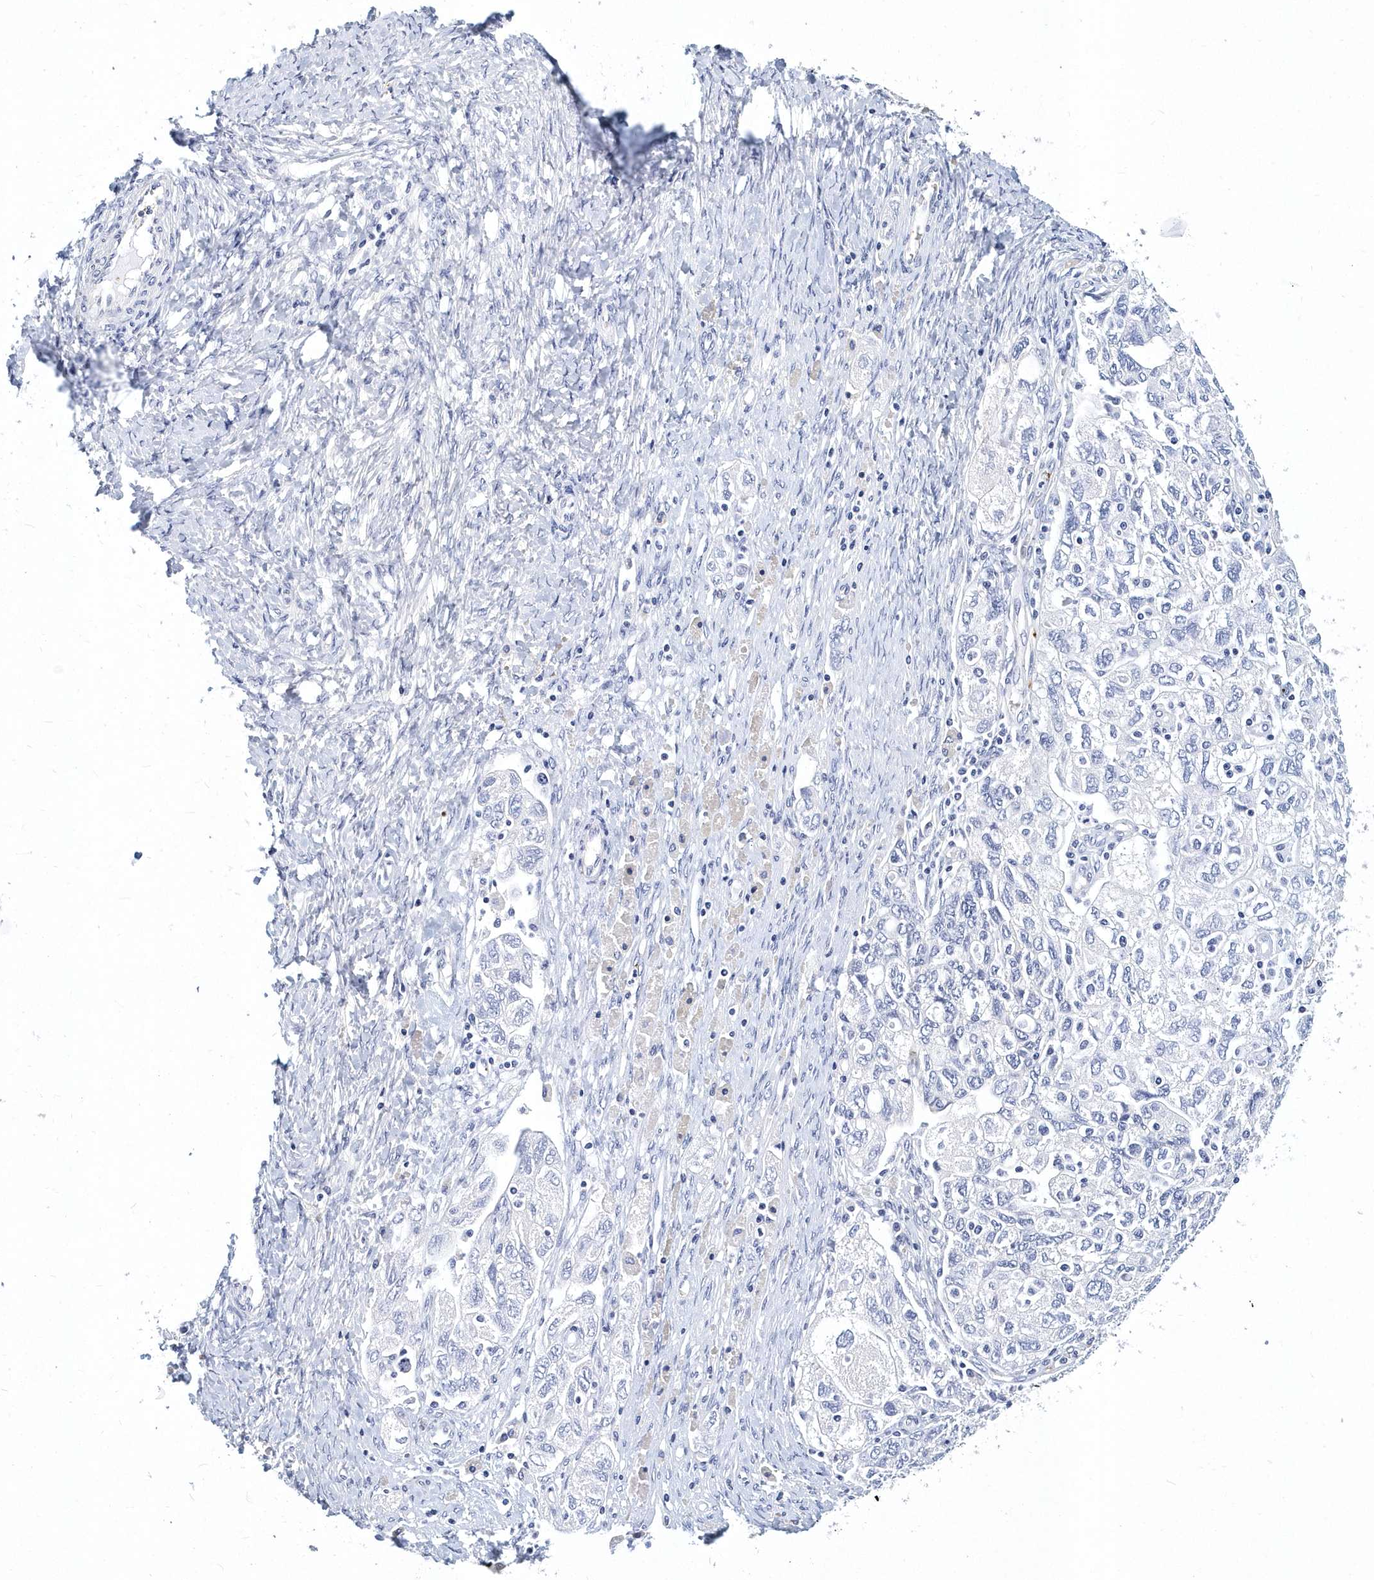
{"staining": {"intensity": "negative", "quantity": "none", "location": "none"}, "tissue": "ovarian cancer", "cell_type": "Tumor cells", "image_type": "cancer", "snomed": [{"axis": "morphology", "description": "Carcinoma, NOS"}, {"axis": "morphology", "description": "Cystadenocarcinoma, serous, NOS"}, {"axis": "topography", "description": "Ovary"}], "caption": "Ovarian carcinoma stained for a protein using IHC displays no staining tumor cells.", "gene": "ITGA2B", "patient": {"sex": "female", "age": 69}}